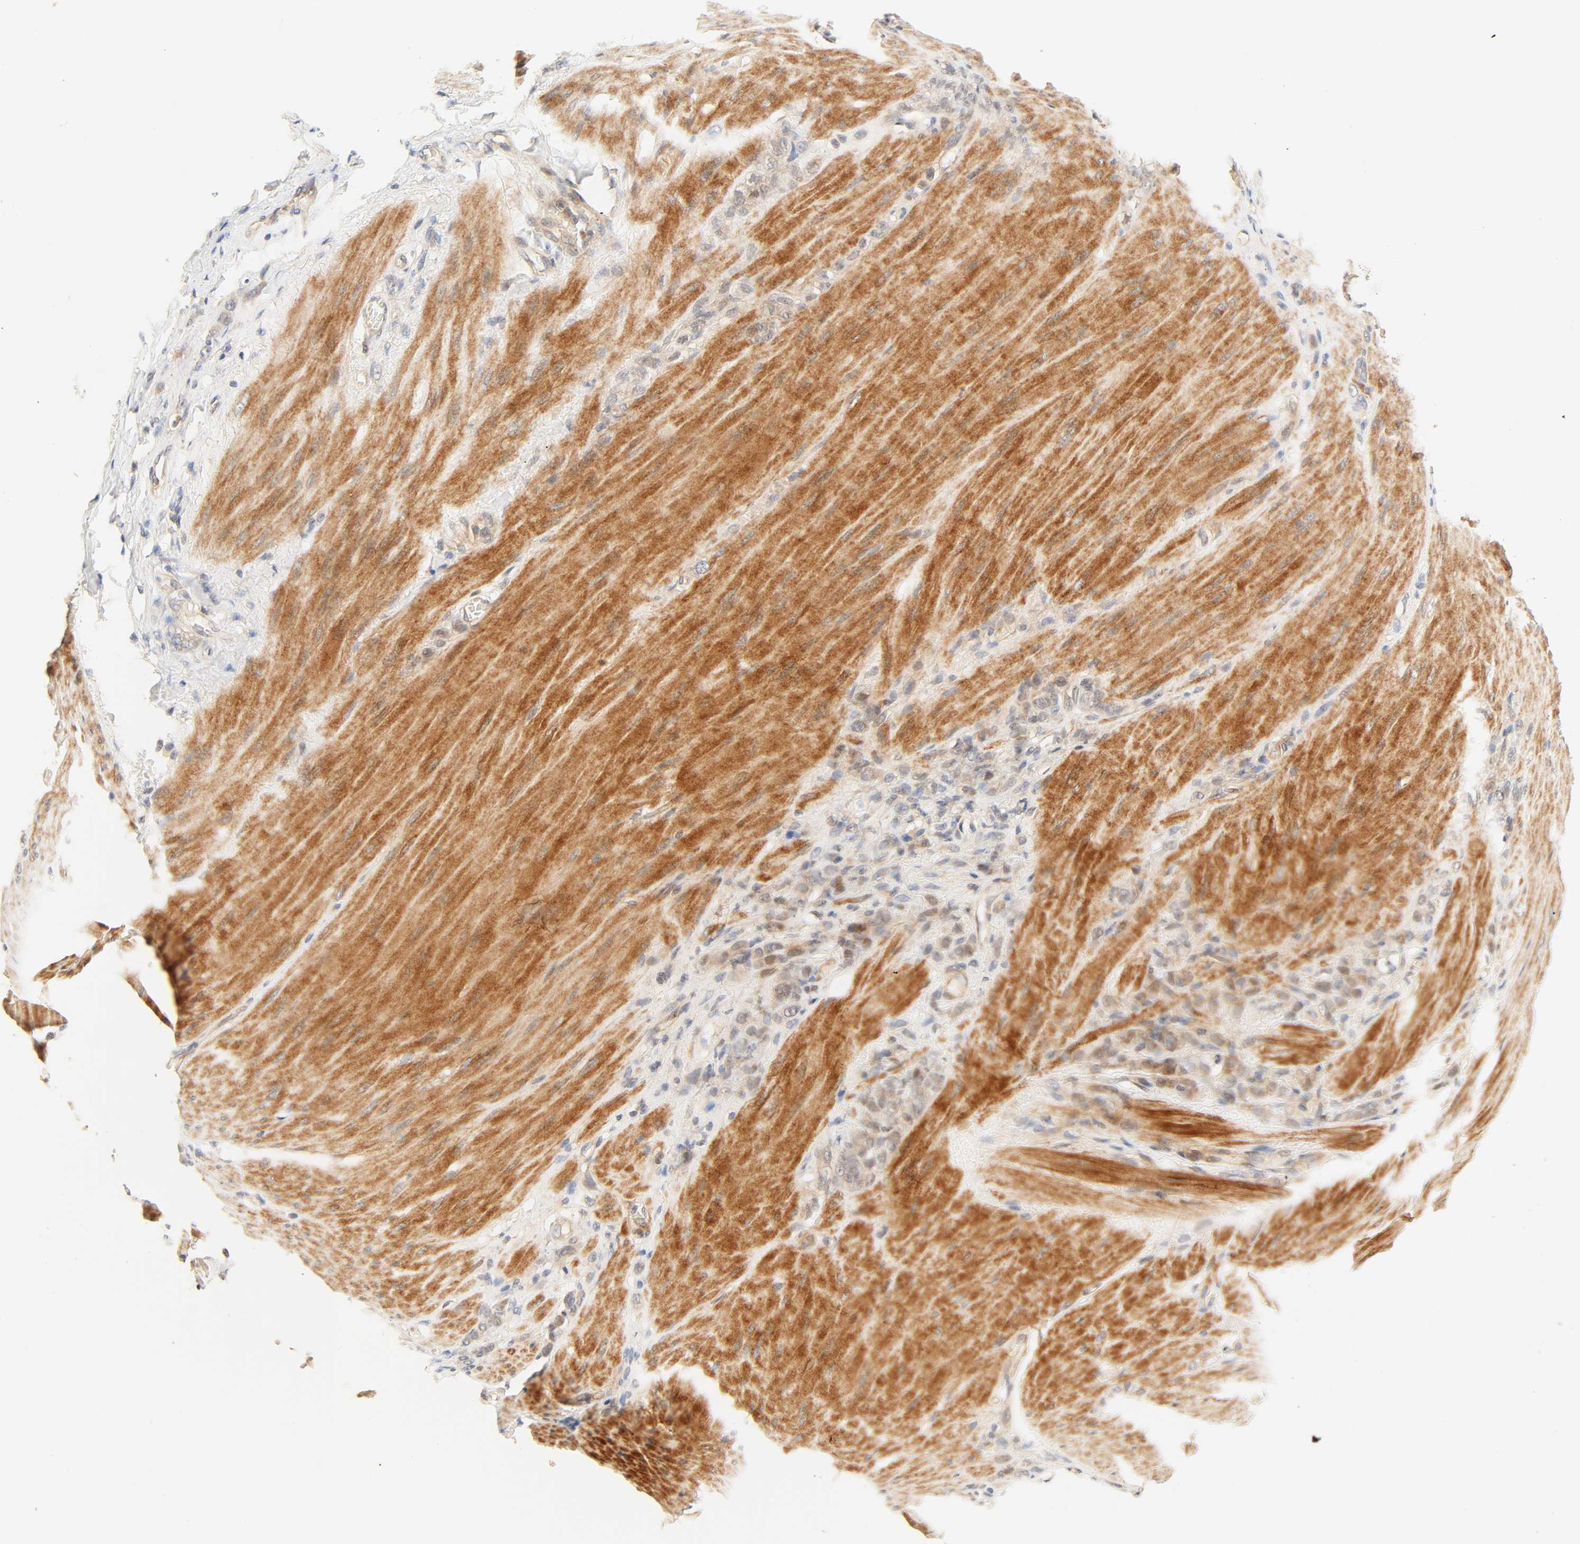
{"staining": {"intensity": "moderate", "quantity": "25%-75%", "location": "cytoplasmic/membranous"}, "tissue": "stomach cancer", "cell_type": "Tumor cells", "image_type": "cancer", "snomed": [{"axis": "morphology", "description": "Adenocarcinoma, NOS"}, {"axis": "topography", "description": "Stomach"}], "caption": "Protein staining displays moderate cytoplasmic/membranous staining in approximately 25%-75% of tumor cells in stomach cancer (adenocarcinoma).", "gene": "CACNA1G", "patient": {"sex": "male", "age": 82}}